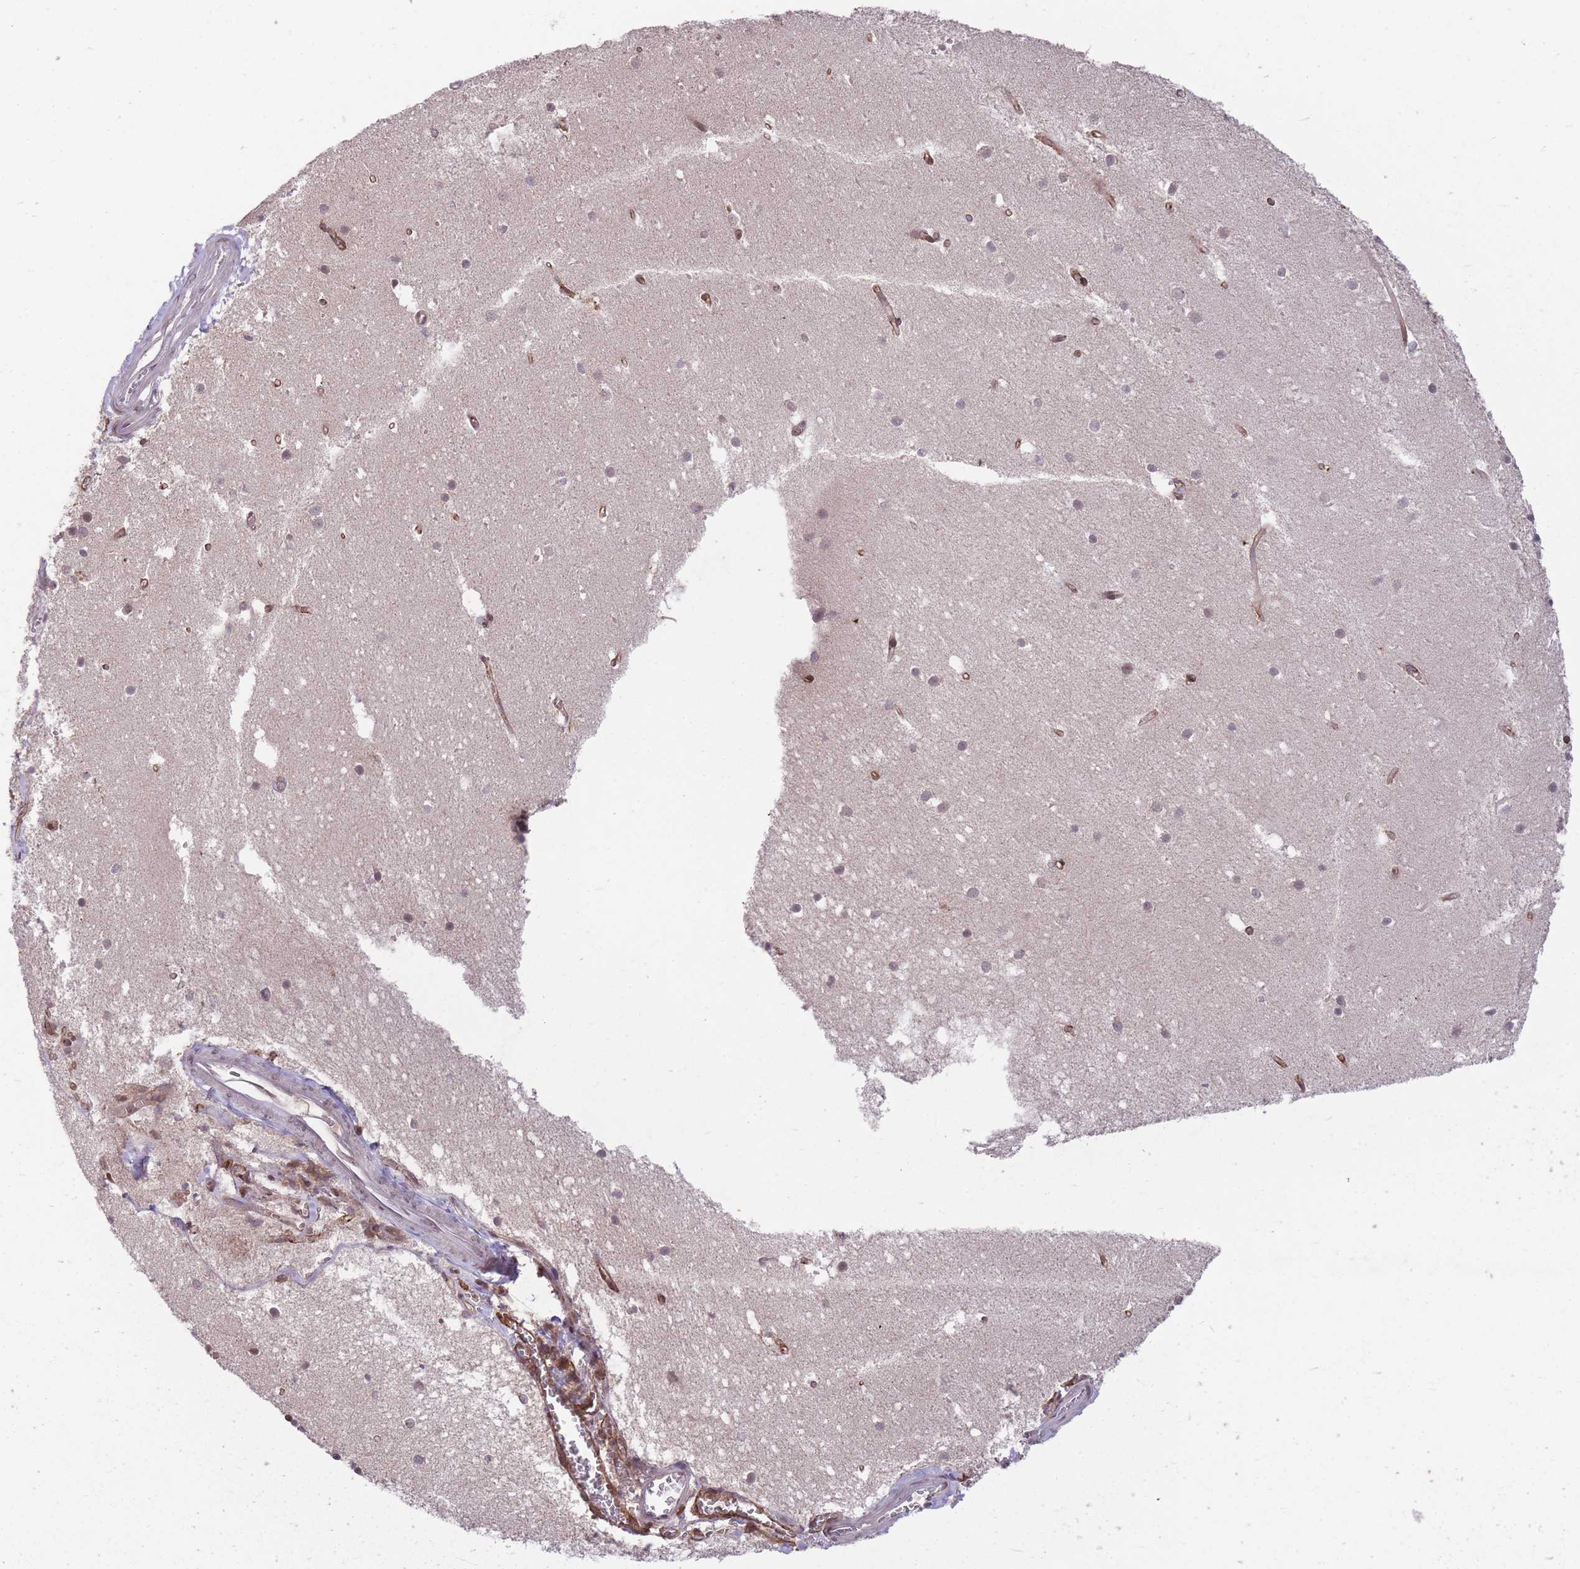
{"staining": {"intensity": "negative", "quantity": "none", "location": "none"}, "tissue": "cerebellum", "cell_type": "Cells in granular layer", "image_type": "normal", "snomed": [{"axis": "morphology", "description": "Normal tissue, NOS"}, {"axis": "topography", "description": "Cerebellum"}], "caption": "Immunohistochemistry (IHC) photomicrograph of normal cerebellum: cerebellum stained with DAB (3,3'-diaminobenzidine) demonstrates no significant protein expression in cells in granular layer. (DAB (3,3'-diaminobenzidine) IHC, high magnification).", "gene": "GGT5", "patient": {"sex": "male", "age": 54}}